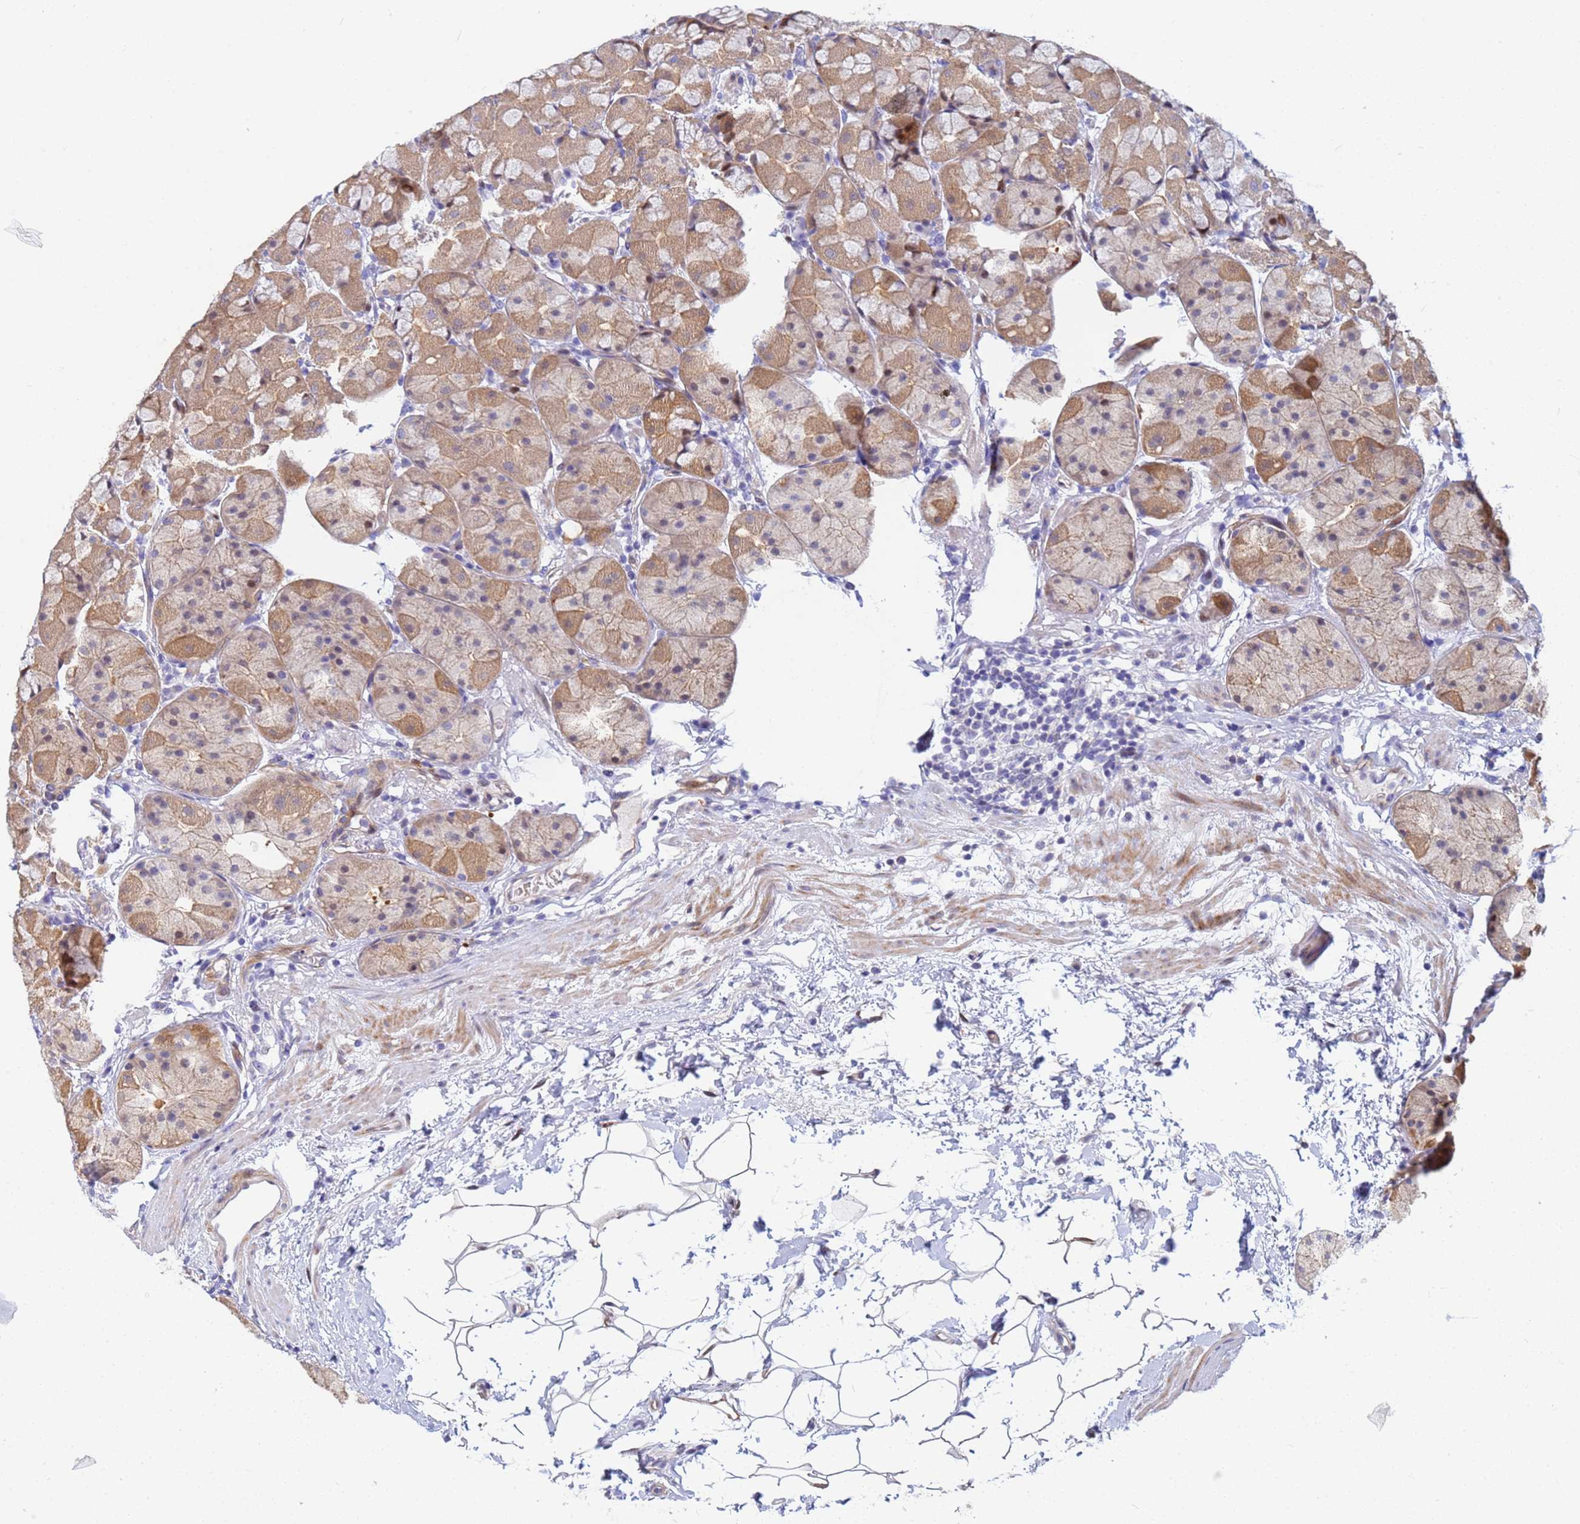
{"staining": {"intensity": "strong", "quantity": "25%-75%", "location": "cytoplasmic/membranous,nuclear"}, "tissue": "stomach", "cell_type": "Glandular cells", "image_type": "normal", "snomed": [{"axis": "morphology", "description": "Normal tissue, NOS"}, {"axis": "topography", "description": "Stomach"}], "caption": "Immunohistochemical staining of unremarkable stomach shows 25%-75% levels of strong cytoplasmic/membranous,nuclear protein expression in about 25%-75% of glandular cells. (DAB (3,3'-diaminobenzidine) = brown stain, brightfield microscopy at high magnification).", "gene": "PPP6R1", "patient": {"sex": "male", "age": 57}}